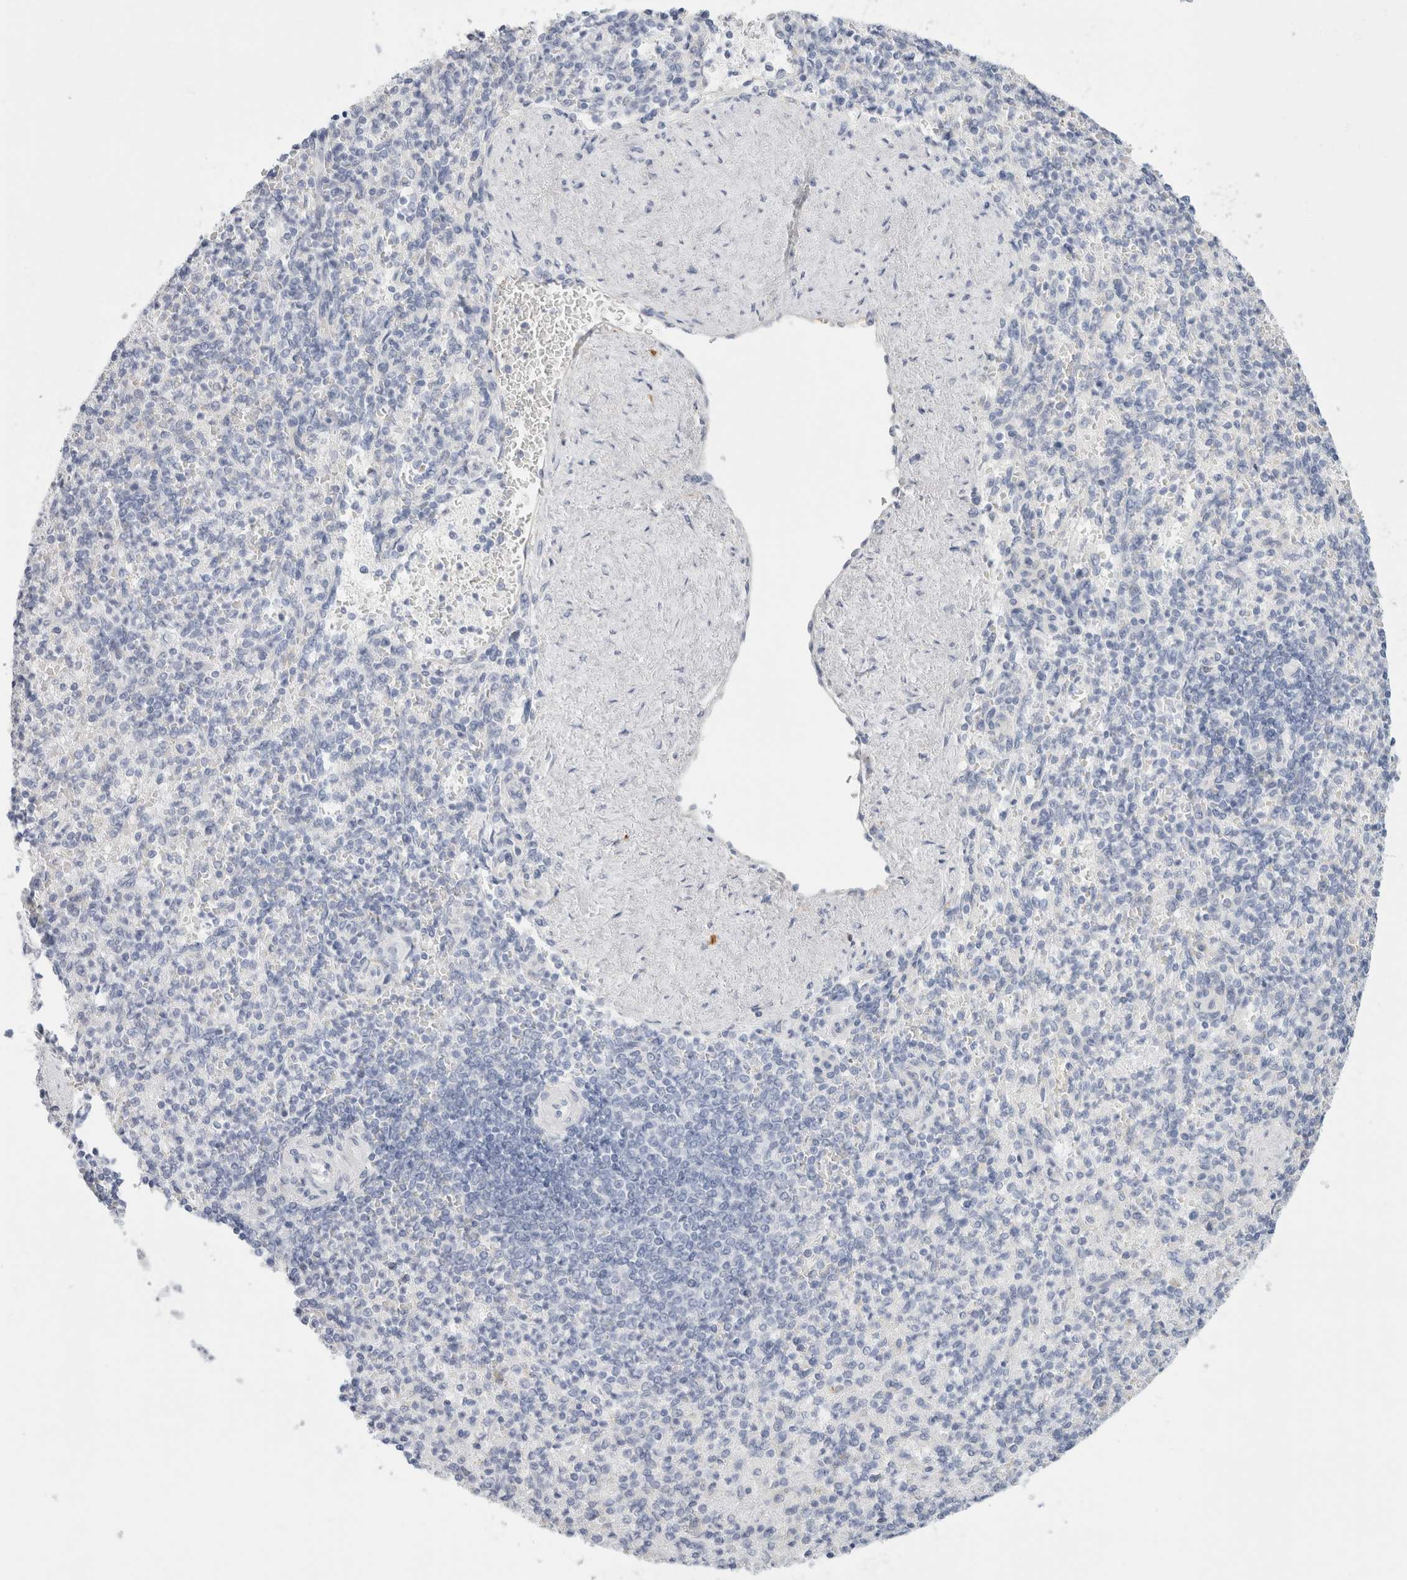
{"staining": {"intensity": "negative", "quantity": "none", "location": "none"}, "tissue": "spleen", "cell_type": "Cells in red pulp", "image_type": "normal", "snomed": [{"axis": "morphology", "description": "Normal tissue, NOS"}, {"axis": "topography", "description": "Spleen"}], "caption": "High power microscopy photomicrograph of an immunohistochemistry (IHC) image of unremarkable spleen, revealing no significant staining in cells in red pulp. The staining was performed using DAB (3,3'-diaminobenzidine) to visualize the protein expression in brown, while the nuclei were stained in blue with hematoxylin (Magnification: 20x).", "gene": "RTN4", "patient": {"sex": "female", "age": 74}}